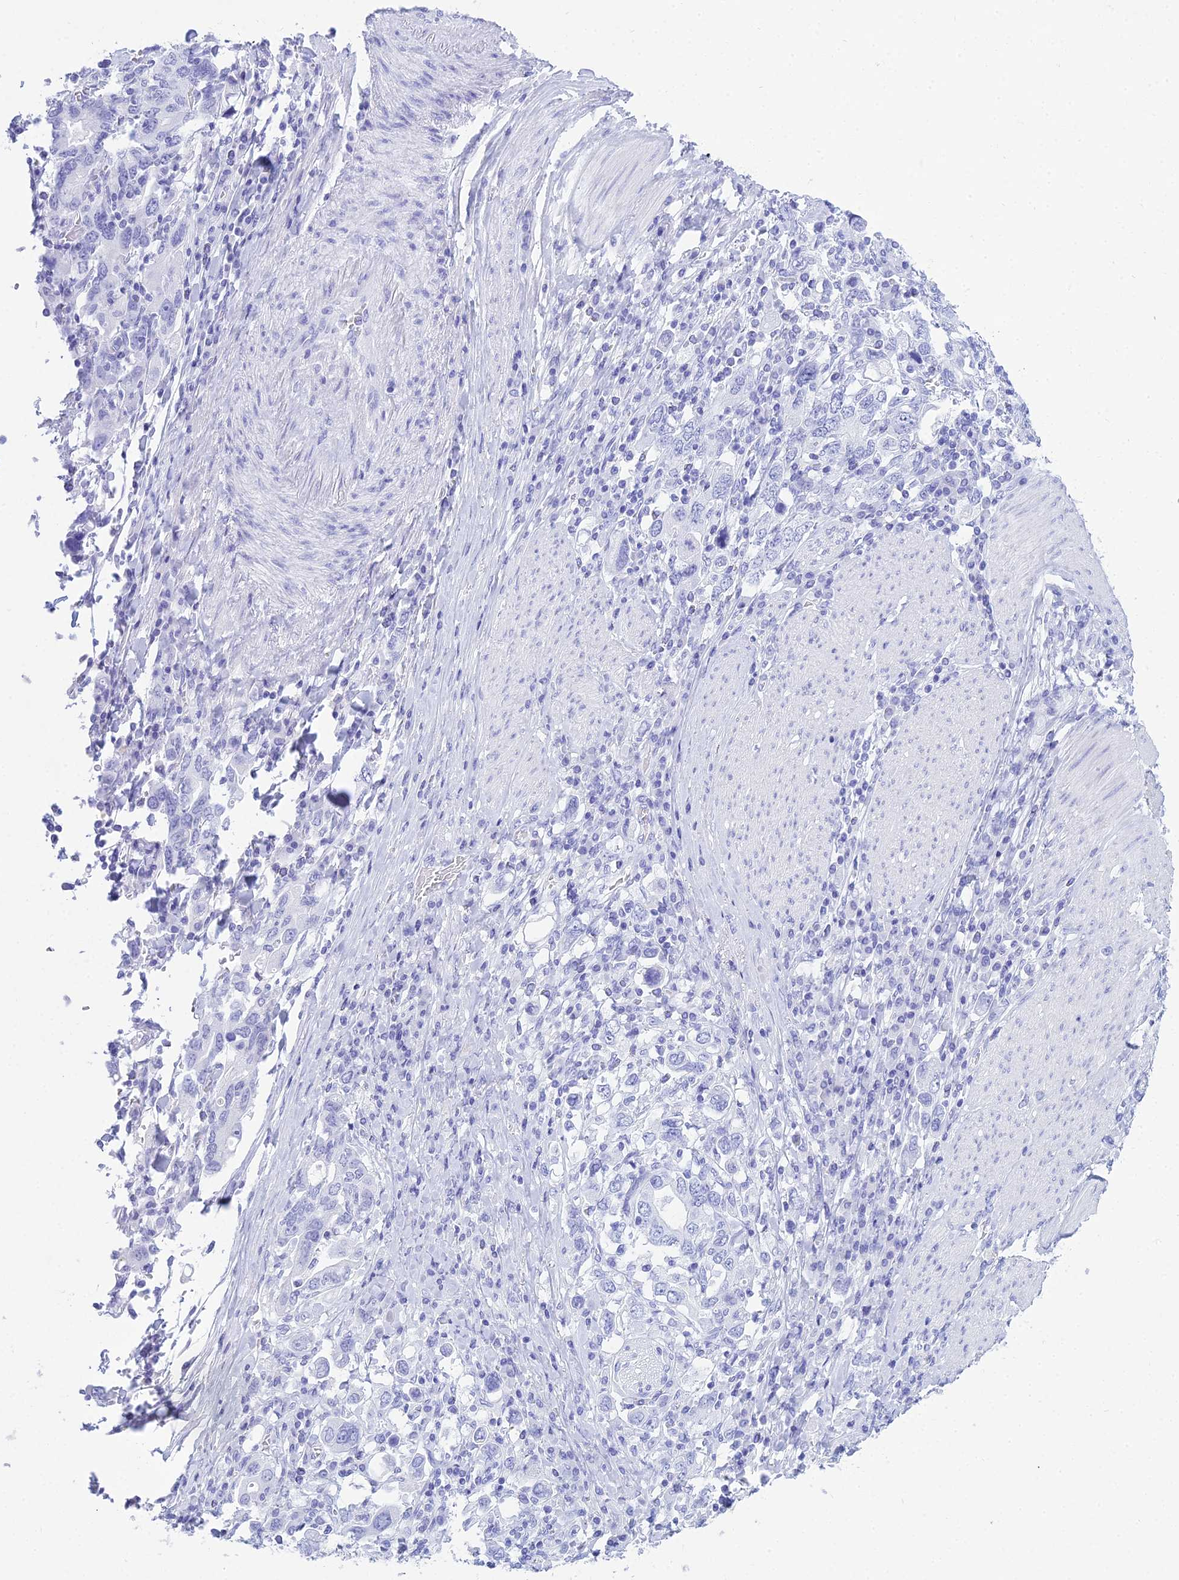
{"staining": {"intensity": "negative", "quantity": "none", "location": "none"}, "tissue": "stomach cancer", "cell_type": "Tumor cells", "image_type": "cancer", "snomed": [{"axis": "morphology", "description": "Adenocarcinoma, NOS"}, {"axis": "topography", "description": "Stomach, upper"}, {"axis": "topography", "description": "Stomach"}], "caption": "Stomach cancer (adenocarcinoma) was stained to show a protein in brown. There is no significant positivity in tumor cells. (DAB (3,3'-diaminobenzidine) IHC with hematoxylin counter stain).", "gene": "PATE4", "patient": {"sex": "male", "age": 62}}